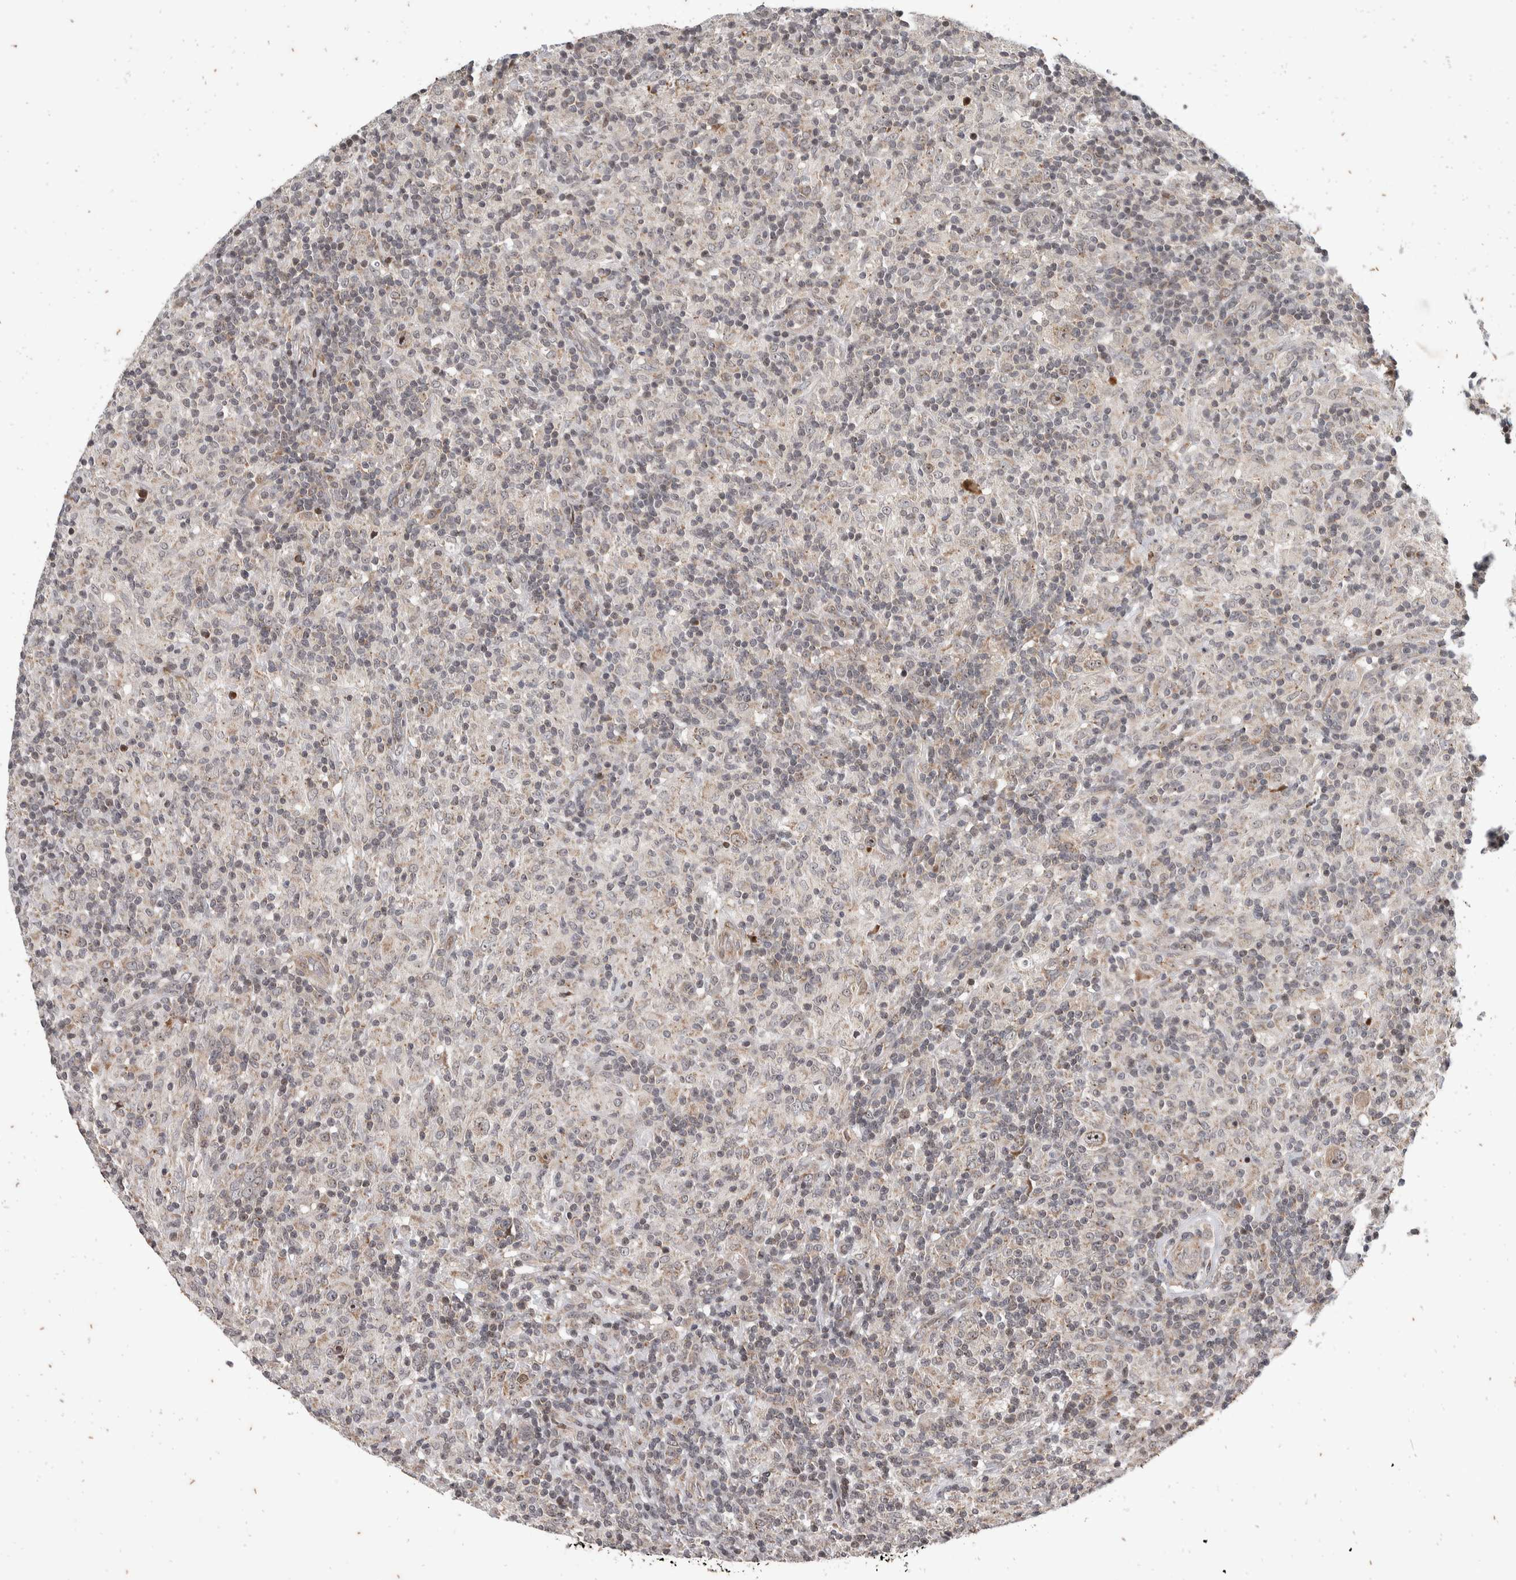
{"staining": {"intensity": "weak", "quantity": ">75%", "location": "cytoplasmic/membranous,nuclear"}, "tissue": "lymphoma", "cell_type": "Tumor cells", "image_type": "cancer", "snomed": [{"axis": "morphology", "description": "Hodgkin's disease, NOS"}, {"axis": "topography", "description": "Lymph node"}], "caption": "Brown immunohistochemical staining in human Hodgkin's disease demonstrates weak cytoplasmic/membranous and nuclear expression in about >75% of tumor cells.", "gene": "ATXN7L1", "patient": {"sex": "male", "age": 70}}